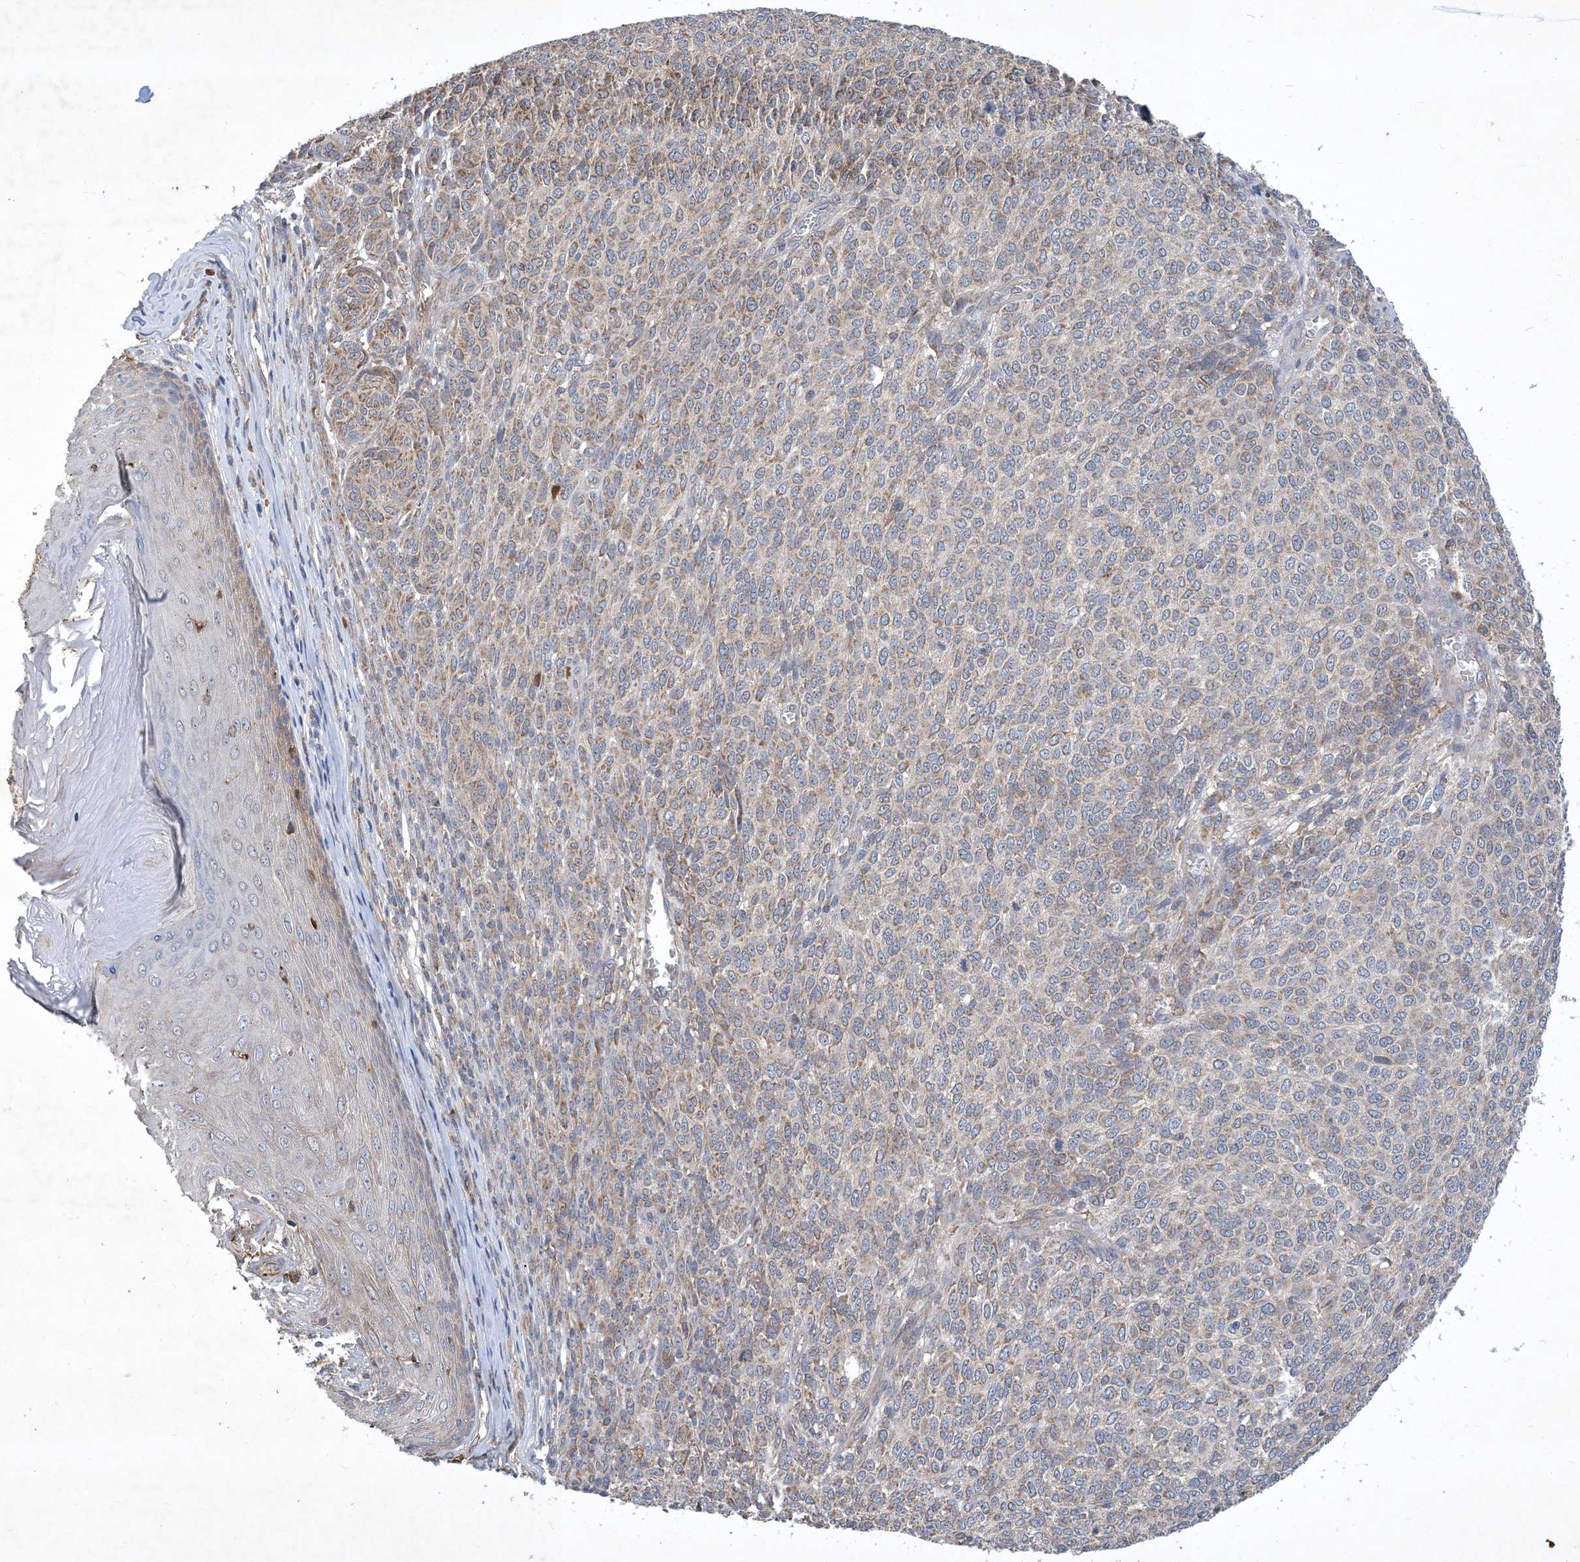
{"staining": {"intensity": "moderate", "quantity": ">75%", "location": "cytoplasmic/membranous"}, "tissue": "melanoma", "cell_type": "Tumor cells", "image_type": "cancer", "snomed": [{"axis": "morphology", "description": "Malignant melanoma, NOS"}, {"axis": "topography", "description": "Skin"}], "caption": "Immunohistochemical staining of human malignant melanoma shows moderate cytoplasmic/membranous protein positivity in about >75% of tumor cells.", "gene": "STK19", "patient": {"sex": "male", "age": 49}}